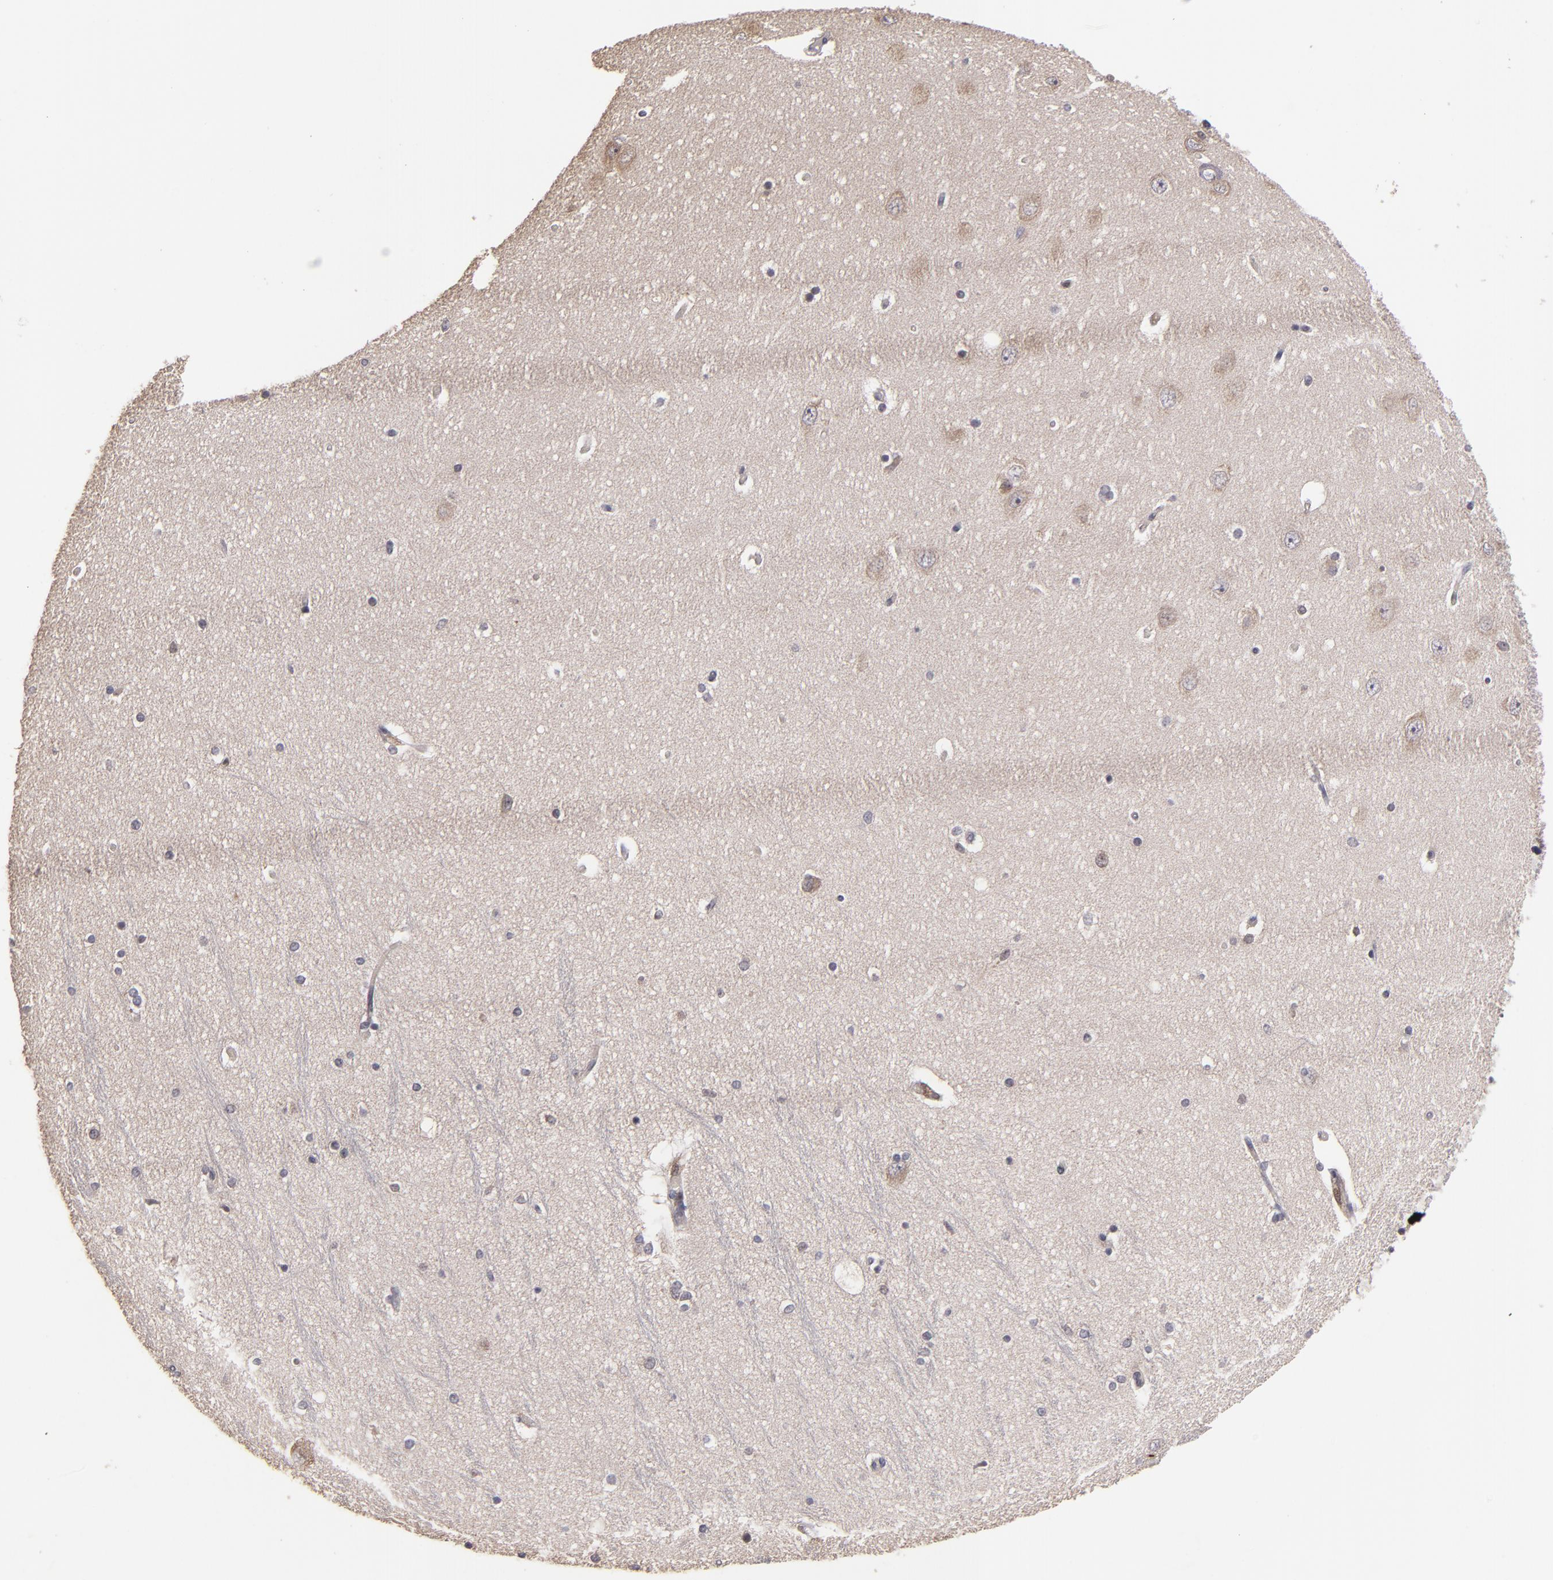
{"staining": {"intensity": "negative", "quantity": "none", "location": "none"}, "tissue": "hippocampus", "cell_type": "Glial cells", "image_type": "normal", "snomed": [{"axis": "morphology", "description": "Normal tissue, NOS"}, {"axis": "topography", "description": "Hippocampus"}], "caption": "There is no significant expression in glial cells of hippocampus. Brightfield microscopy of immunohistochemistry stained with DAB (brown) and hematoxylin (blue), captured at high magnification.", "gene": "CASP1", "patient": {"sex": "female", "age": 54}}